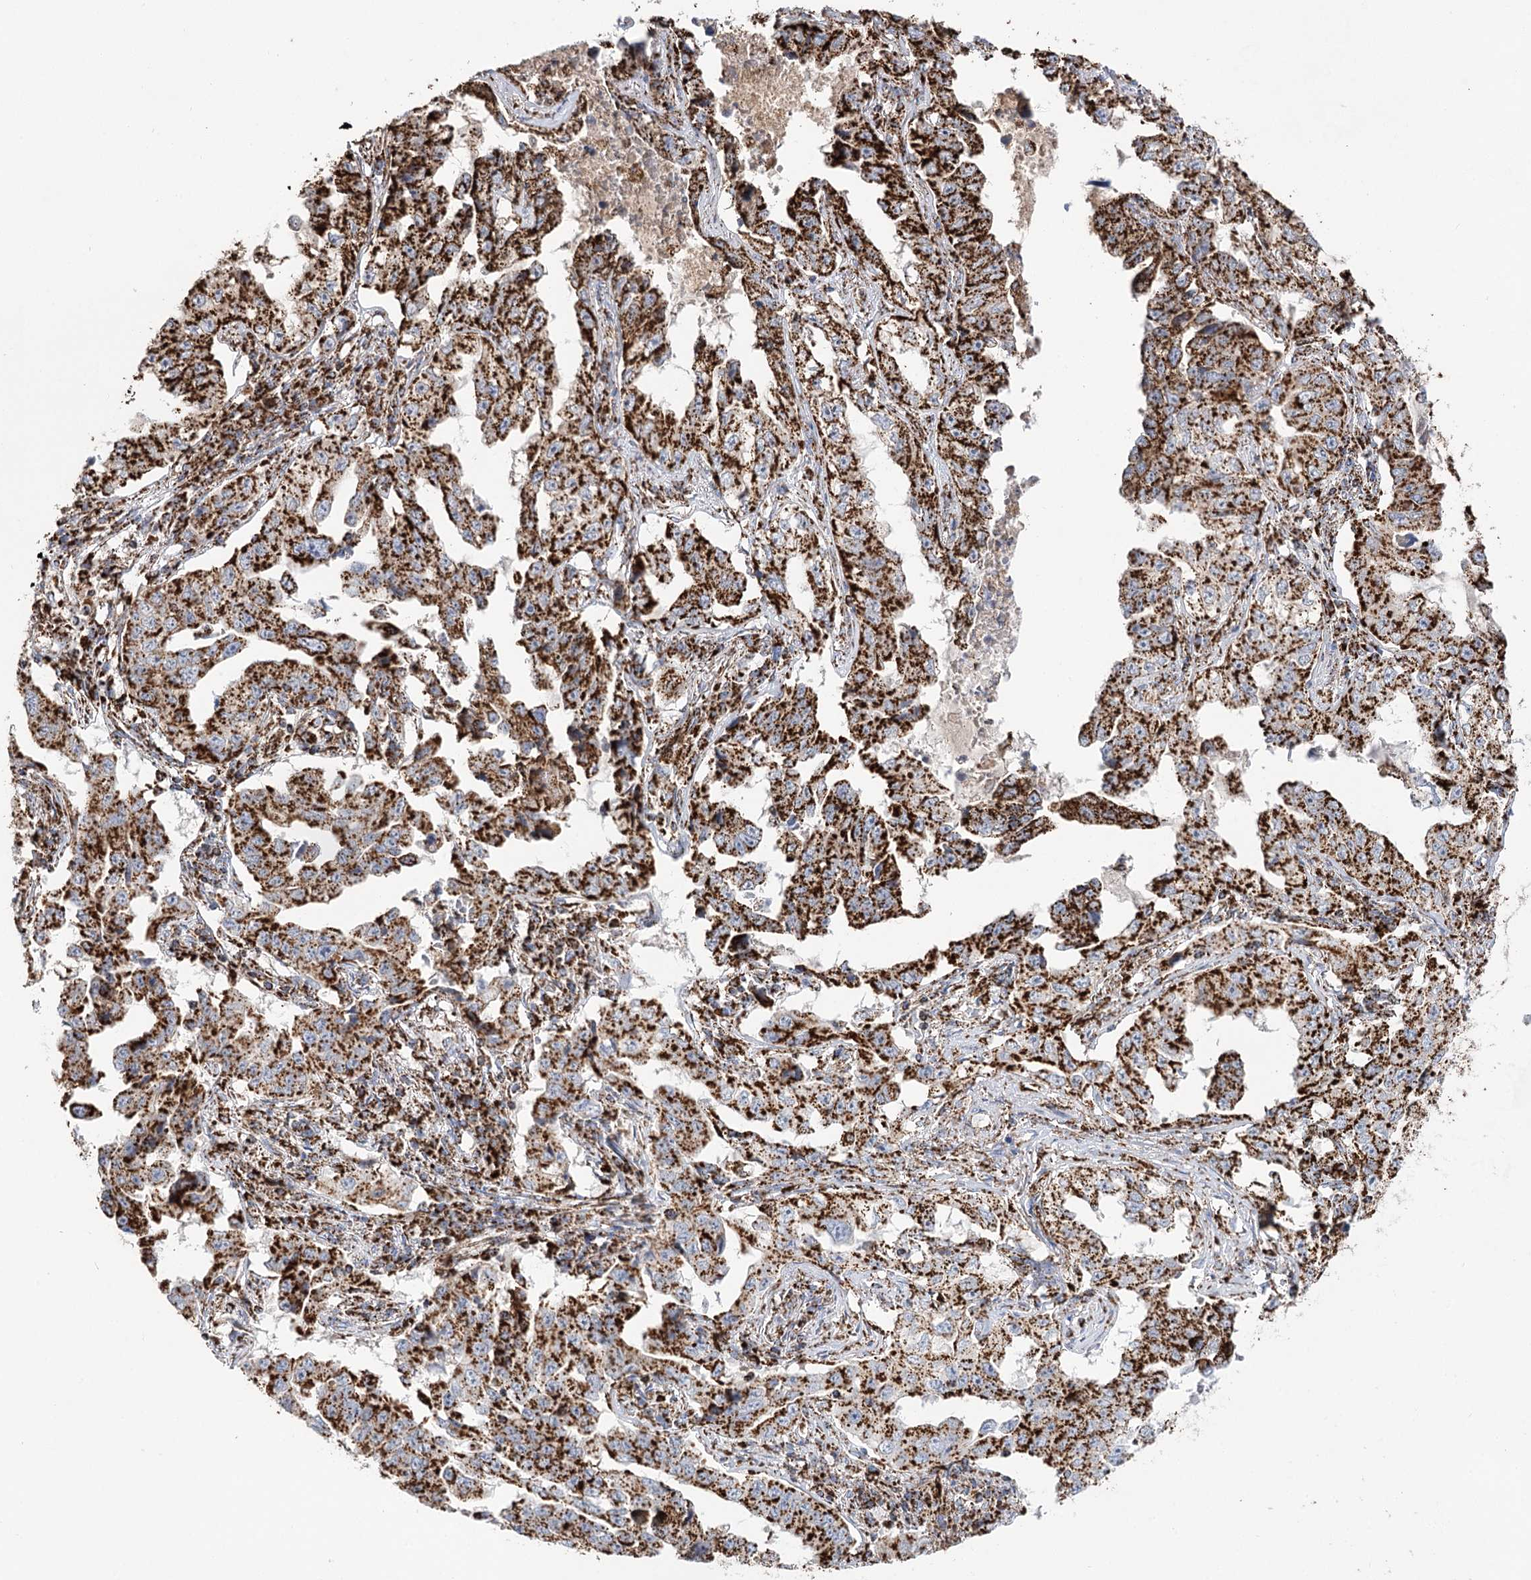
{"staining": {"intensity": "strong", "quantity": ">75%", "location": "cytoplasmic/membranous"}, "tissue": "lung cancer", "cell_type": "Tumor cells", "image_type": "cancer", "snomed": [{"axis": "morphology", "description": "Adenocarcinoma, NOS"}, {"axis": "topography", "description": "Lung"}], "caption": "Adenocarcinoma (lung) stained for a protein displays strong cytoplasmic/membranous positivity in tumor cells.", "gene": "NADK2", "patient": {"sex": "female", "age": 51}}